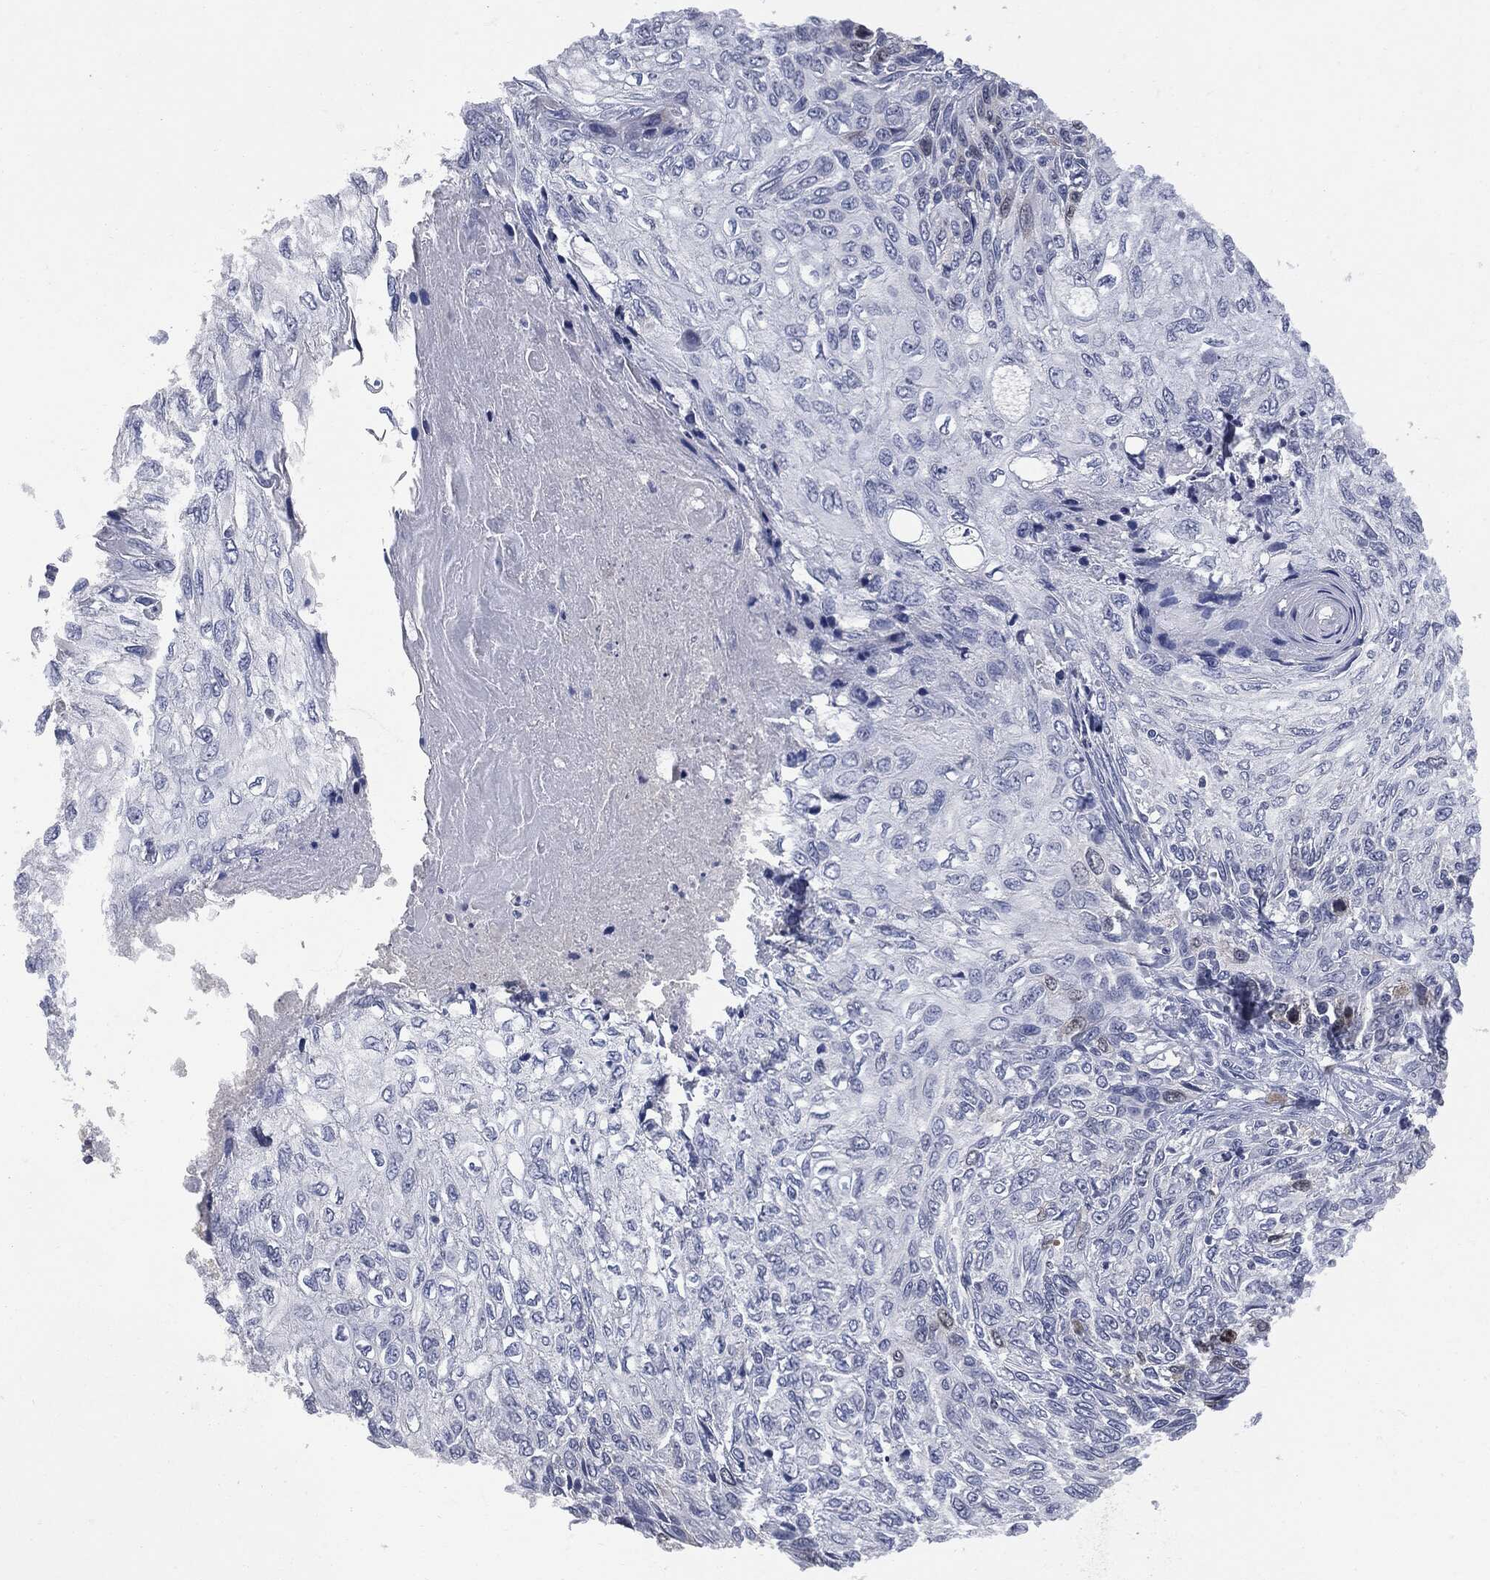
{"staining": {"intensity": "negative", "quantity": "none", "location": "none"}, "tissue": "skin cancer", "cell_type": "Tumor cells", "image_type": "cancer", "snomed": [{"axis": "morphology", "description": "Squamous cell carcinoma, NOS"}, {"axis": "topography", "description": "Skin"}], "caption": "This is an IHC photomicrograph of human squamous cell carcinoma (skin). There is no expression in tumor cells.", "gene": "UBE2C", "patient": {"sex": "male", "age": 92}}